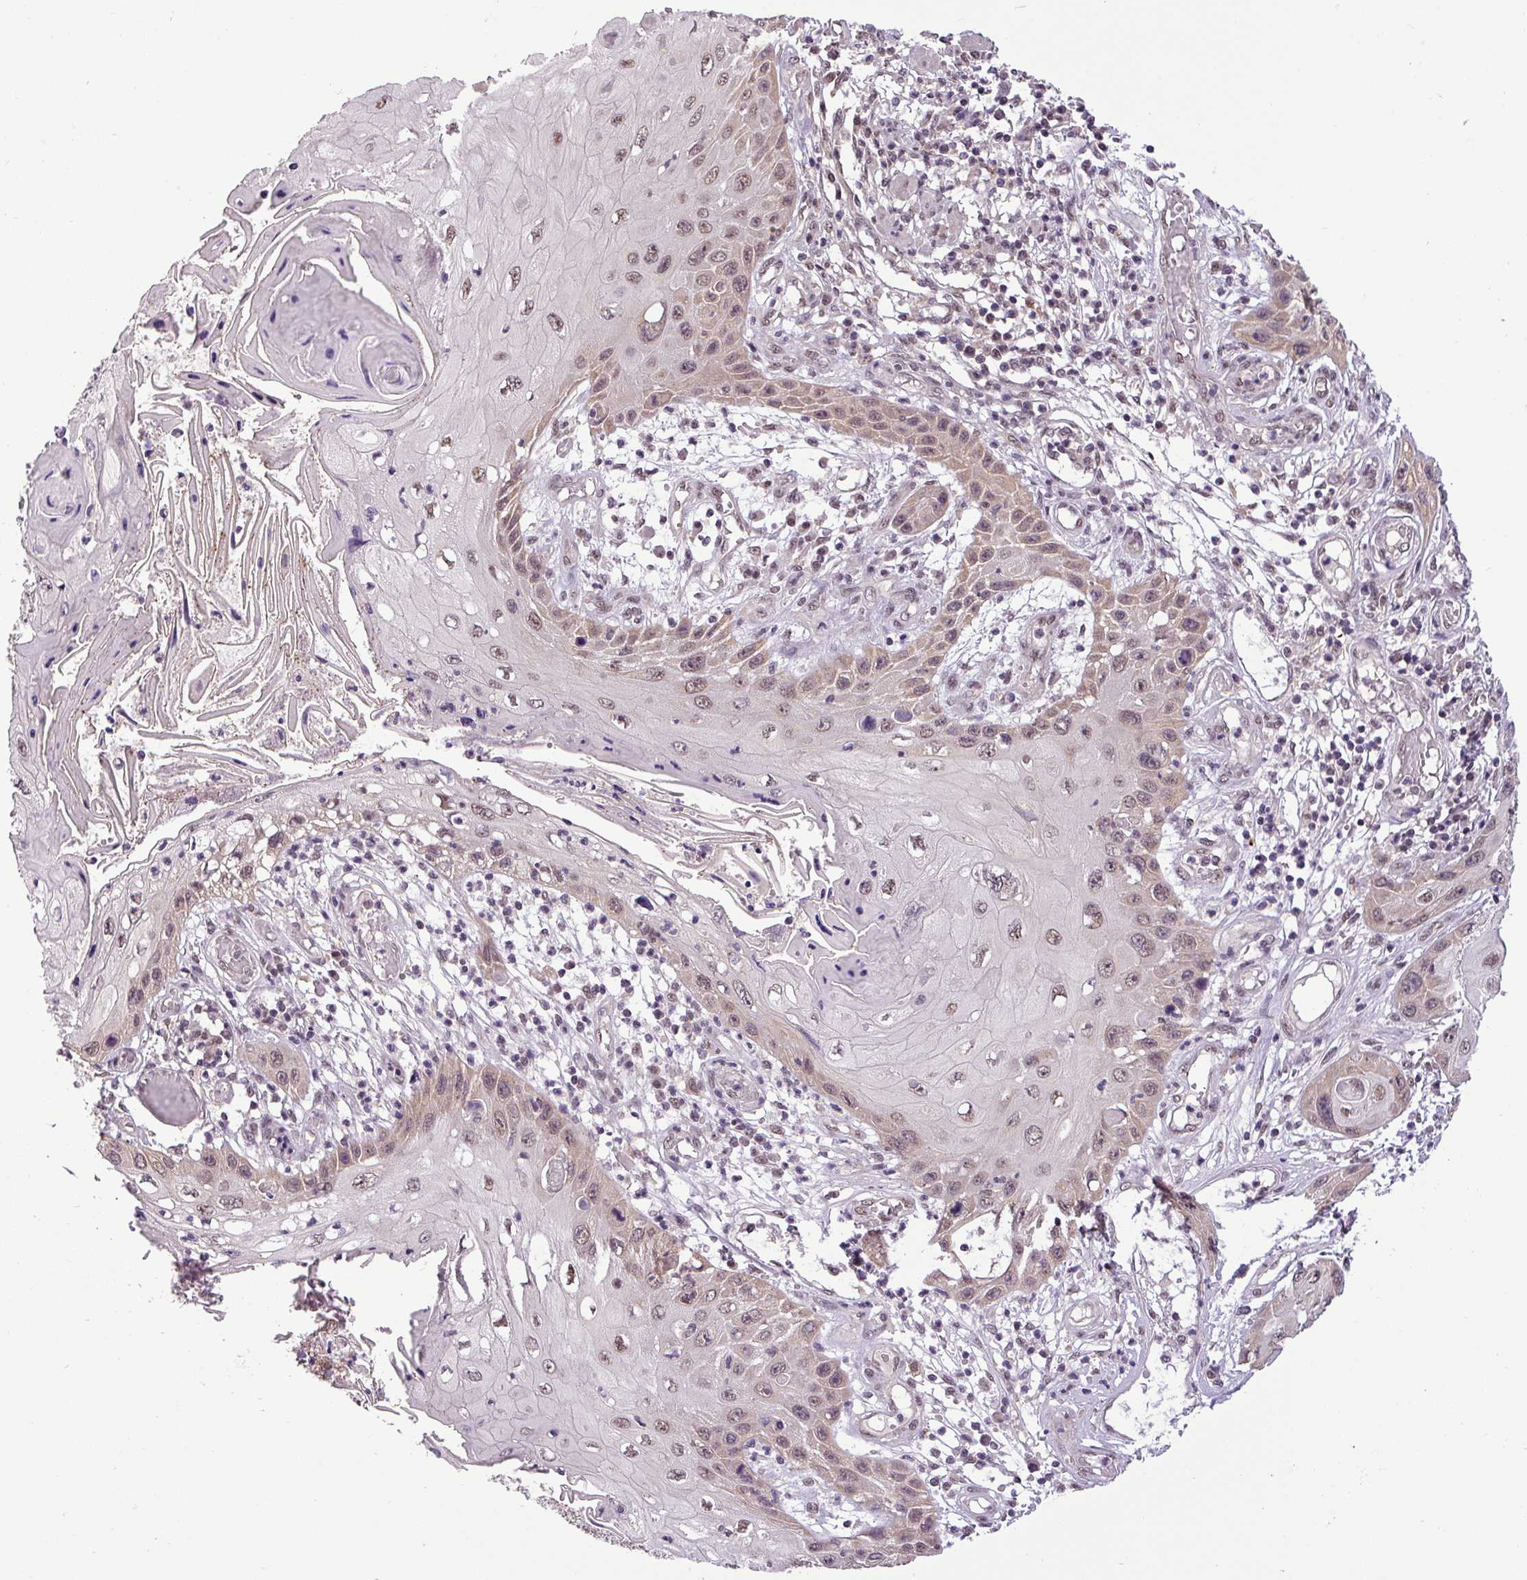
{"staining": {"intensity": "weak", "quantity": ">75%", "location": "cytoplasmic/membranous,nuclear"}, "tissue": "skin cancer", "cell_type": "Tumor cells", "image_type": "cancer", "snomed": [{"axis": "morphology", "description": "Squamous cell carcinoma, NOS"}, {"axis": "topography", "description": "Skin"}, {"axis": "topography", "description": "Vulva"}], "caption": "Immunohistochemical staining of human squamous cell carcinoma (skin) shows low levels of weak cytoplasmic/membranous and nuclear protein expression in about >75% of tumor cells.", "gene": "MFHAS1", "patient": {"sex": "female", "age": 44}}